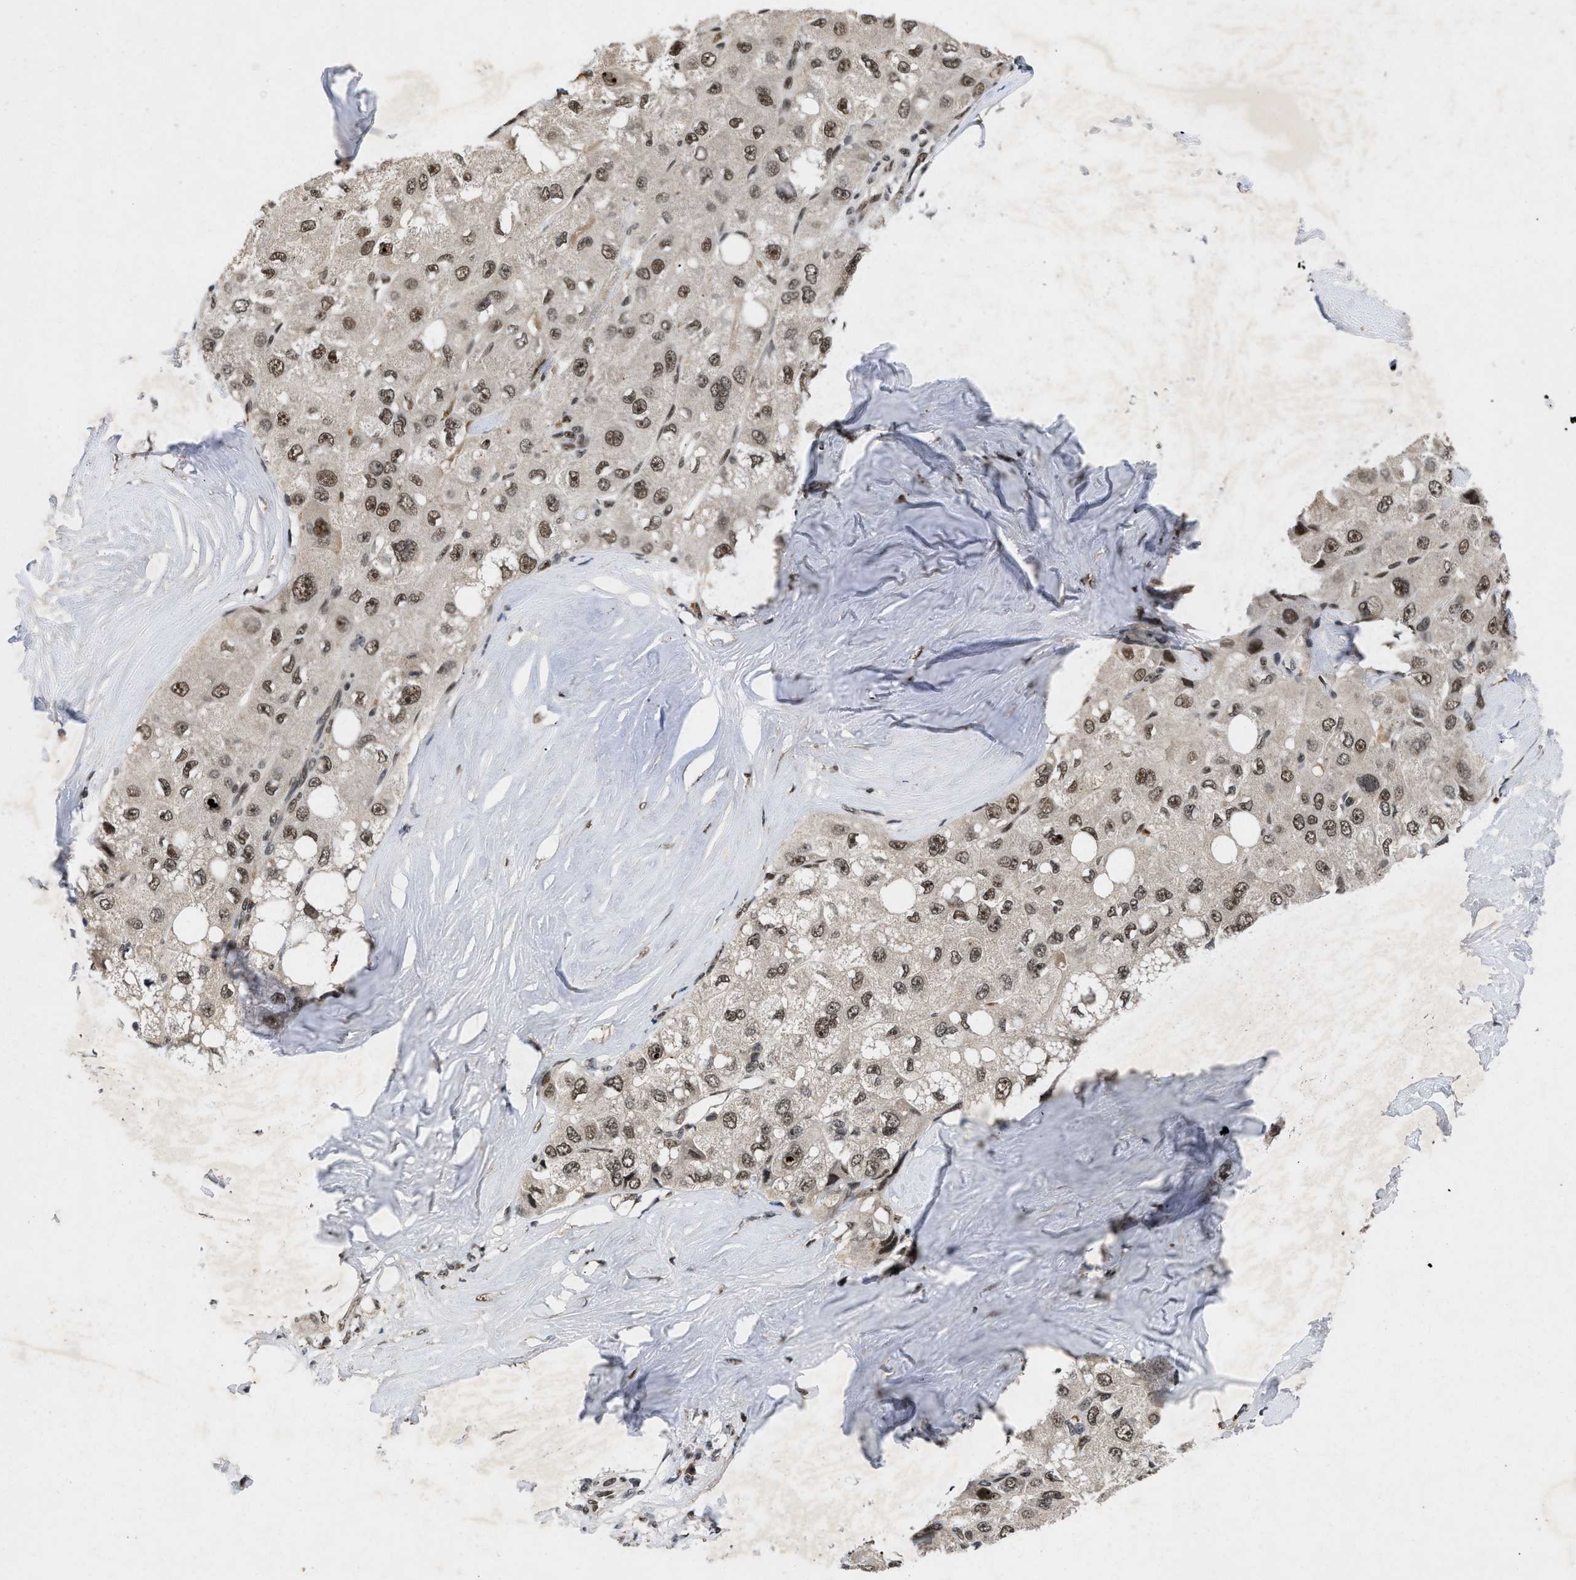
{"staining": {"intensity": "moderate", "quantity": ">75%", "location": "nuclear"}, "tissue": "liver cancer", "cell_type": "Tumor cells", "image_type": "cancer", "snomed": [{"axis": "morphology", "description": "Carcinoma, Hepatocellular, NOS"}, {"axis": "topography", "description": "Liver"}], "caption": "Human hepatocellular carcinoma (liver) stained with a brown dye demonstrates moderate nuclear positive staining in about >75% of tumor cells.", "gene": "ZNF346", "patient": {"sex": "male", "age": 80}}